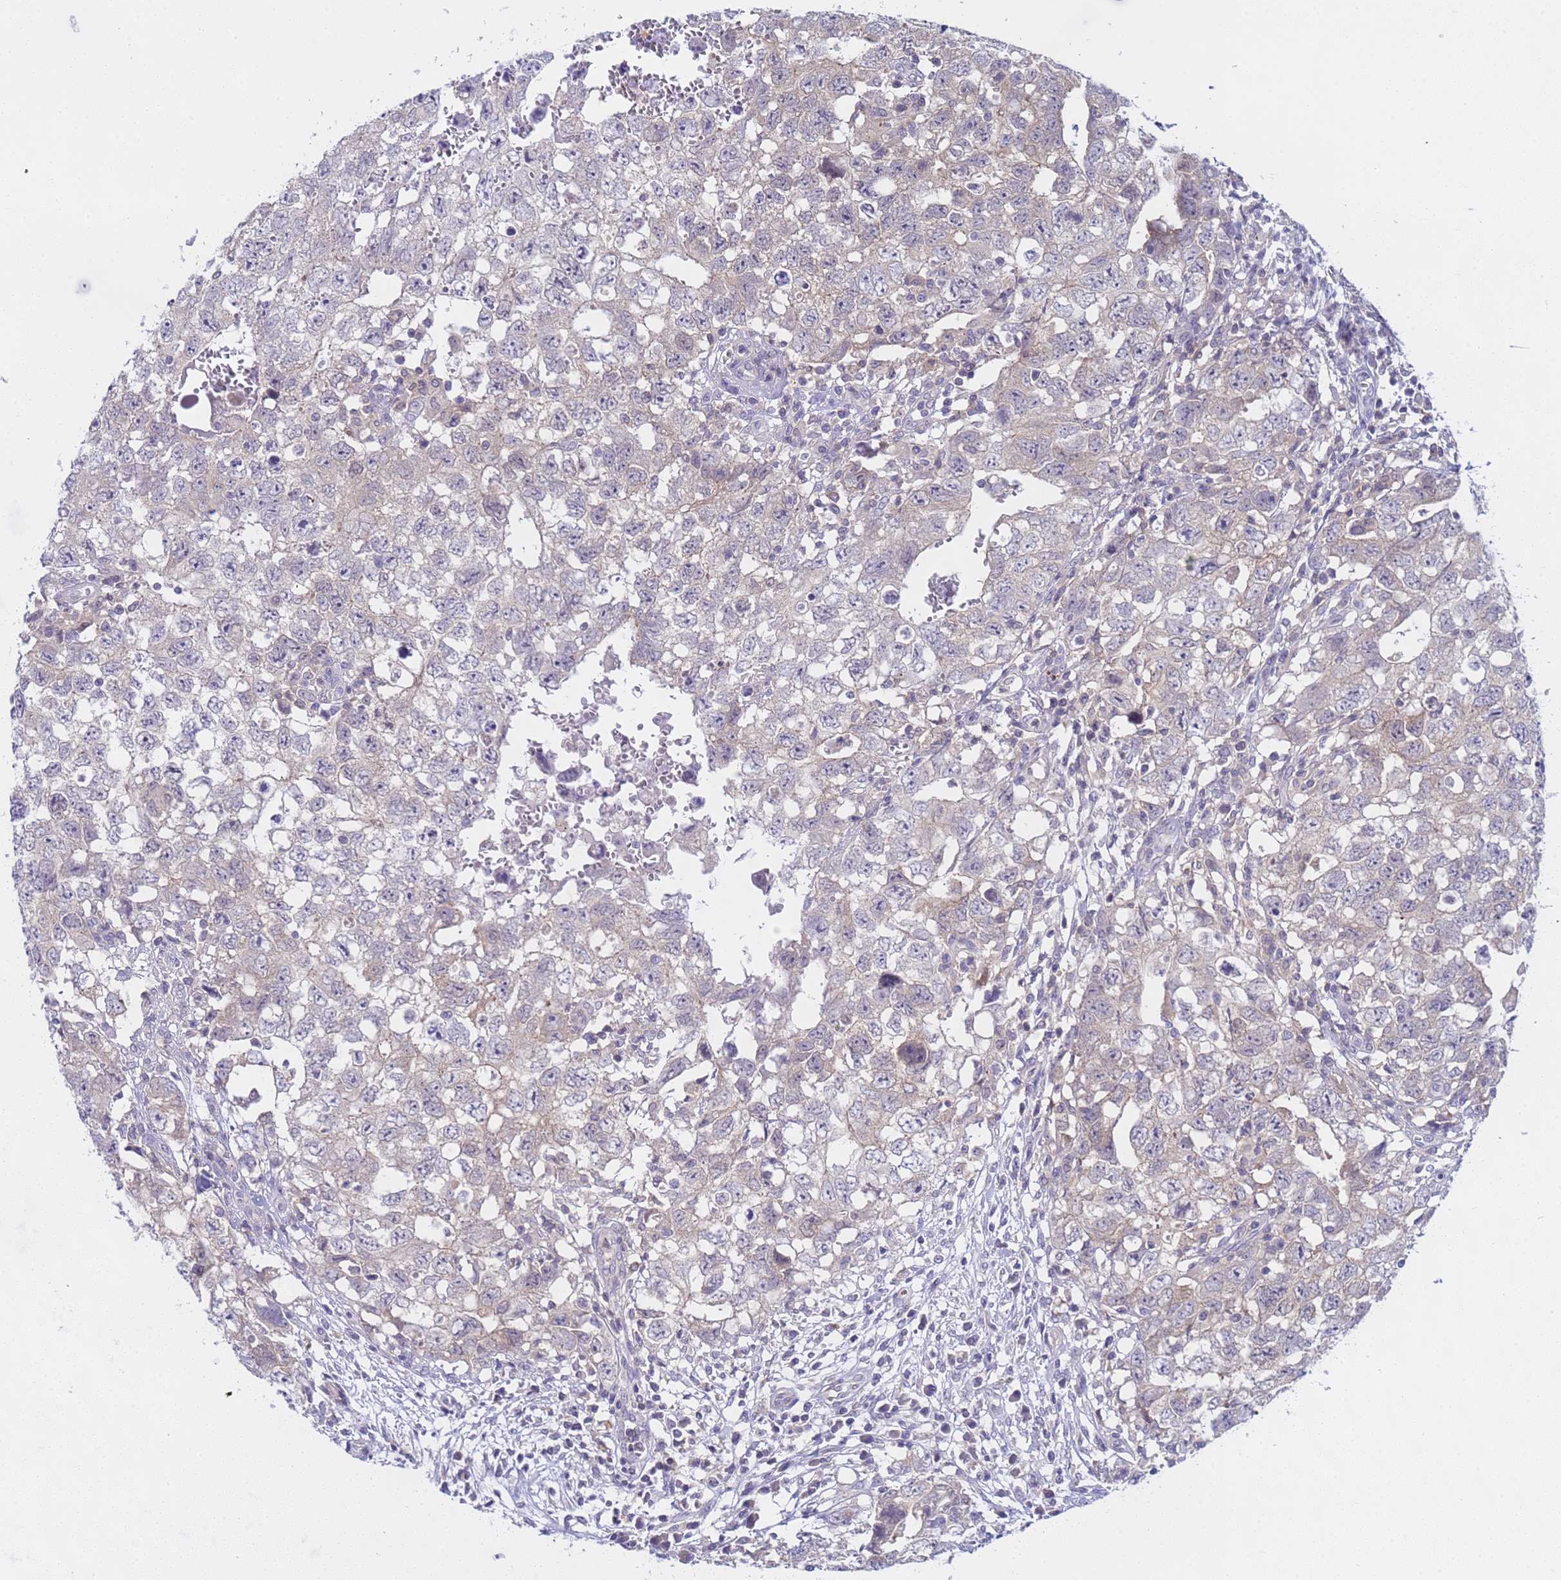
{"staining": {"intensity": "weak", "quantity": "<25%", "location": "cytoplasmic/membranous"}, "tissue": "testis cancer", "cell_type": "Tumor cells", "image_type": "cancer", "snomed": [{"axis": "morphology", "description": "Seminoma, NOS"}, {"axis": "morphology", "description": "Carcinoma, Embryonal, NOS"}, {"axis": "topography", "description": "Testis"}], "caption": "Immunohistochemistry (IHC) of human testis cancer (embryonal carcinoma) displays no expression in tumor cells.", "gene": "CAPN7", "patient": {"sex": "male", "age": 29}}